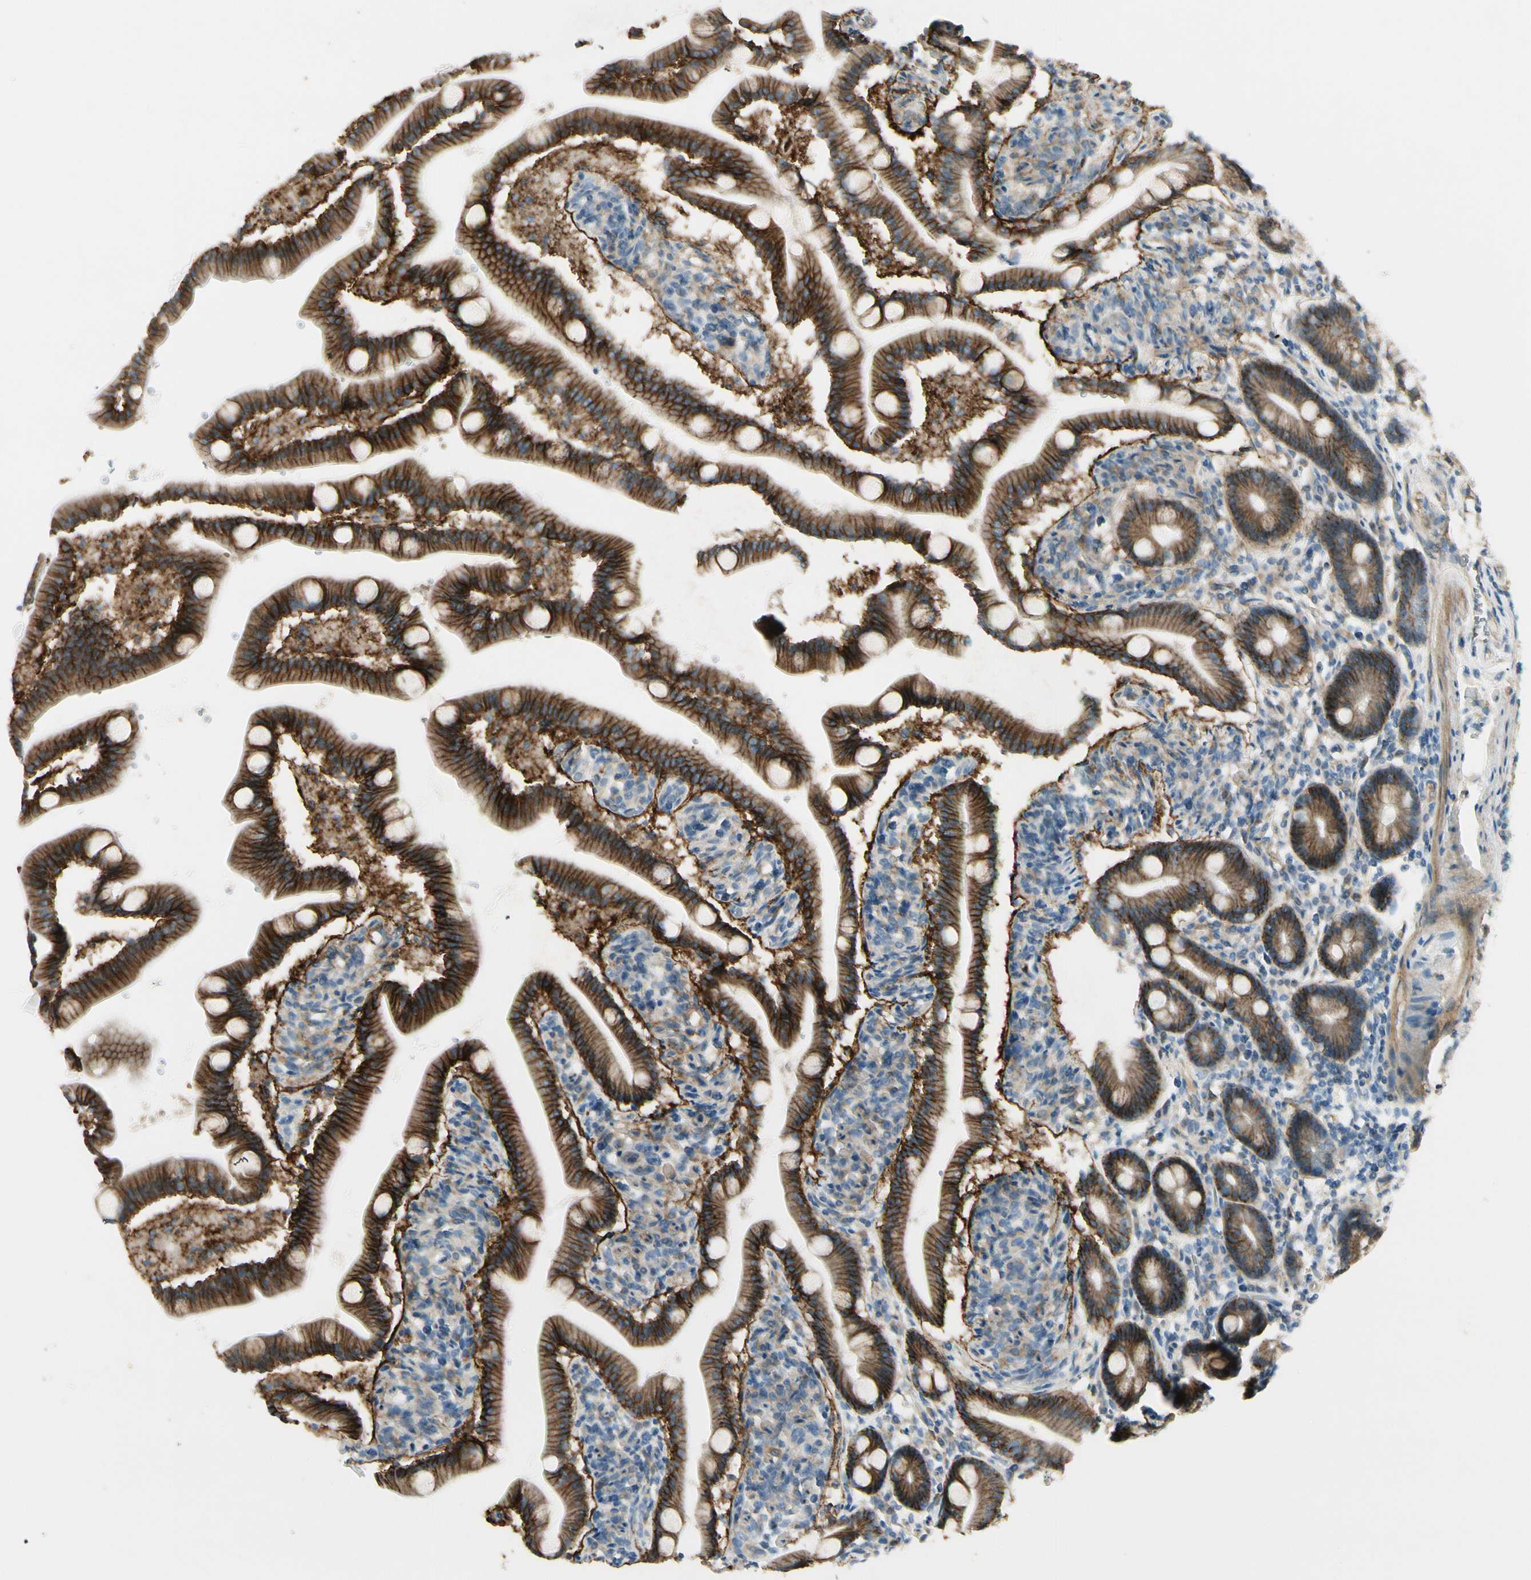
{"staining": {"intensity": "strong", "quantity": ">75%", "location": "cytoplasmic/membranous"}, "tissue": "duodenum", "cell_type": "Glandular cells", "image_type": "normal", "snomed": [{"axis": "morphology", "description": "Normal tissue, NOS"}, {"axis": "topography", "description": "Duodenum"}], "caption": "Duodenum stained for a protein reveals strong cytoplasmic/membranous positivity in glandular cells. (IHC, brightfield microscopy, high magnification).", "gene": "ITGA3", "patient": {"sex": "male", "age": 54}}